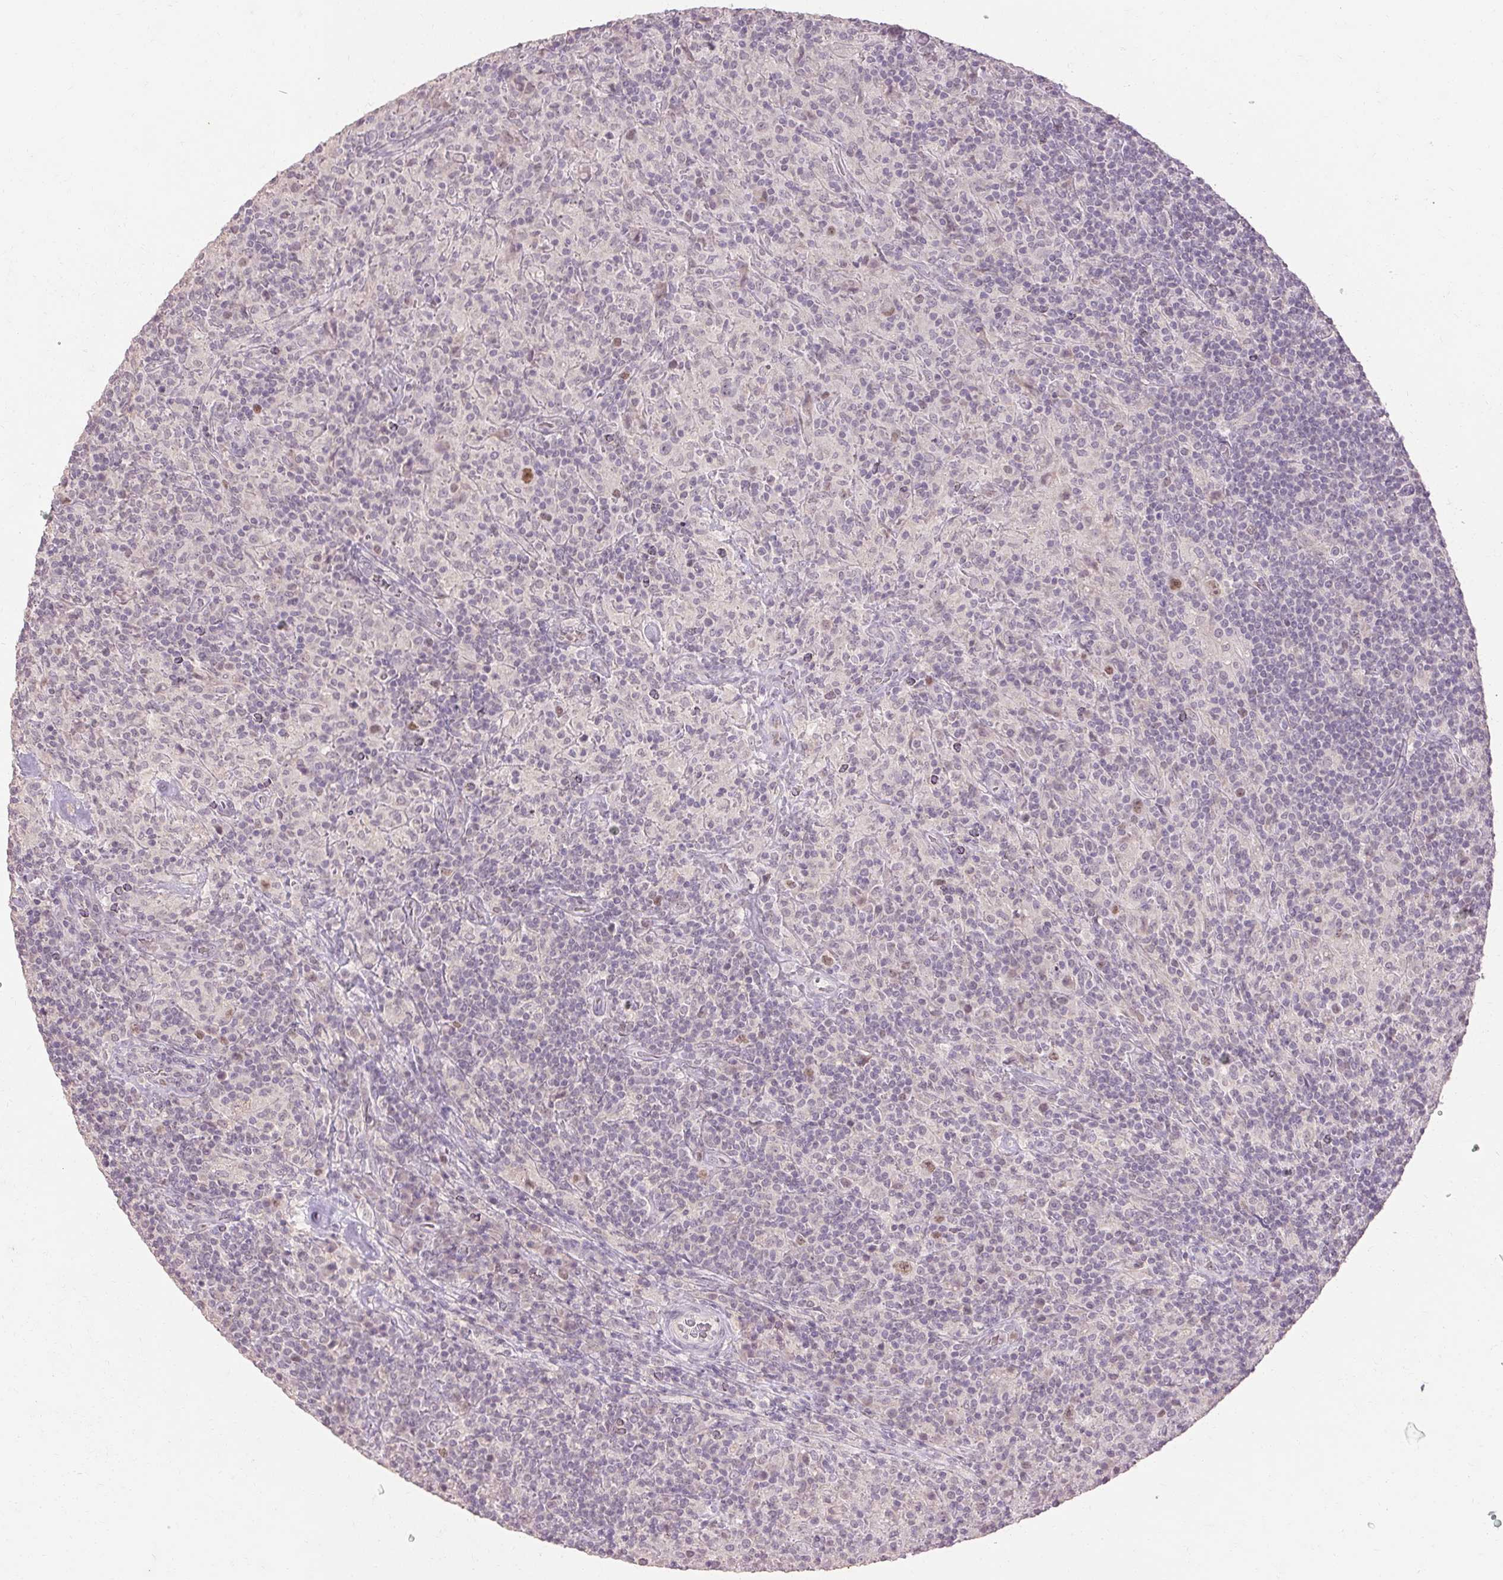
{"staining": {"intensity": "moderate", "quantity": "25%-75%", "location": "nuclear"}, "tissue": "lymphoma", "cell_type": "Tumor cells", "image_type": "cancer", "snomed": [{"axis": "morphology", "description": "Hodgkin's disease, NOS"}, {"axis": "topography", "description": "Lymph node"}], "caption": "Hodgkin's disease stained for a protein (brown) reveals moderate nuclear positive expression in approximately 25%-75% of tumor cells.", "gene": "SKP2", "patient": {"sex": "male", "age": 70}}